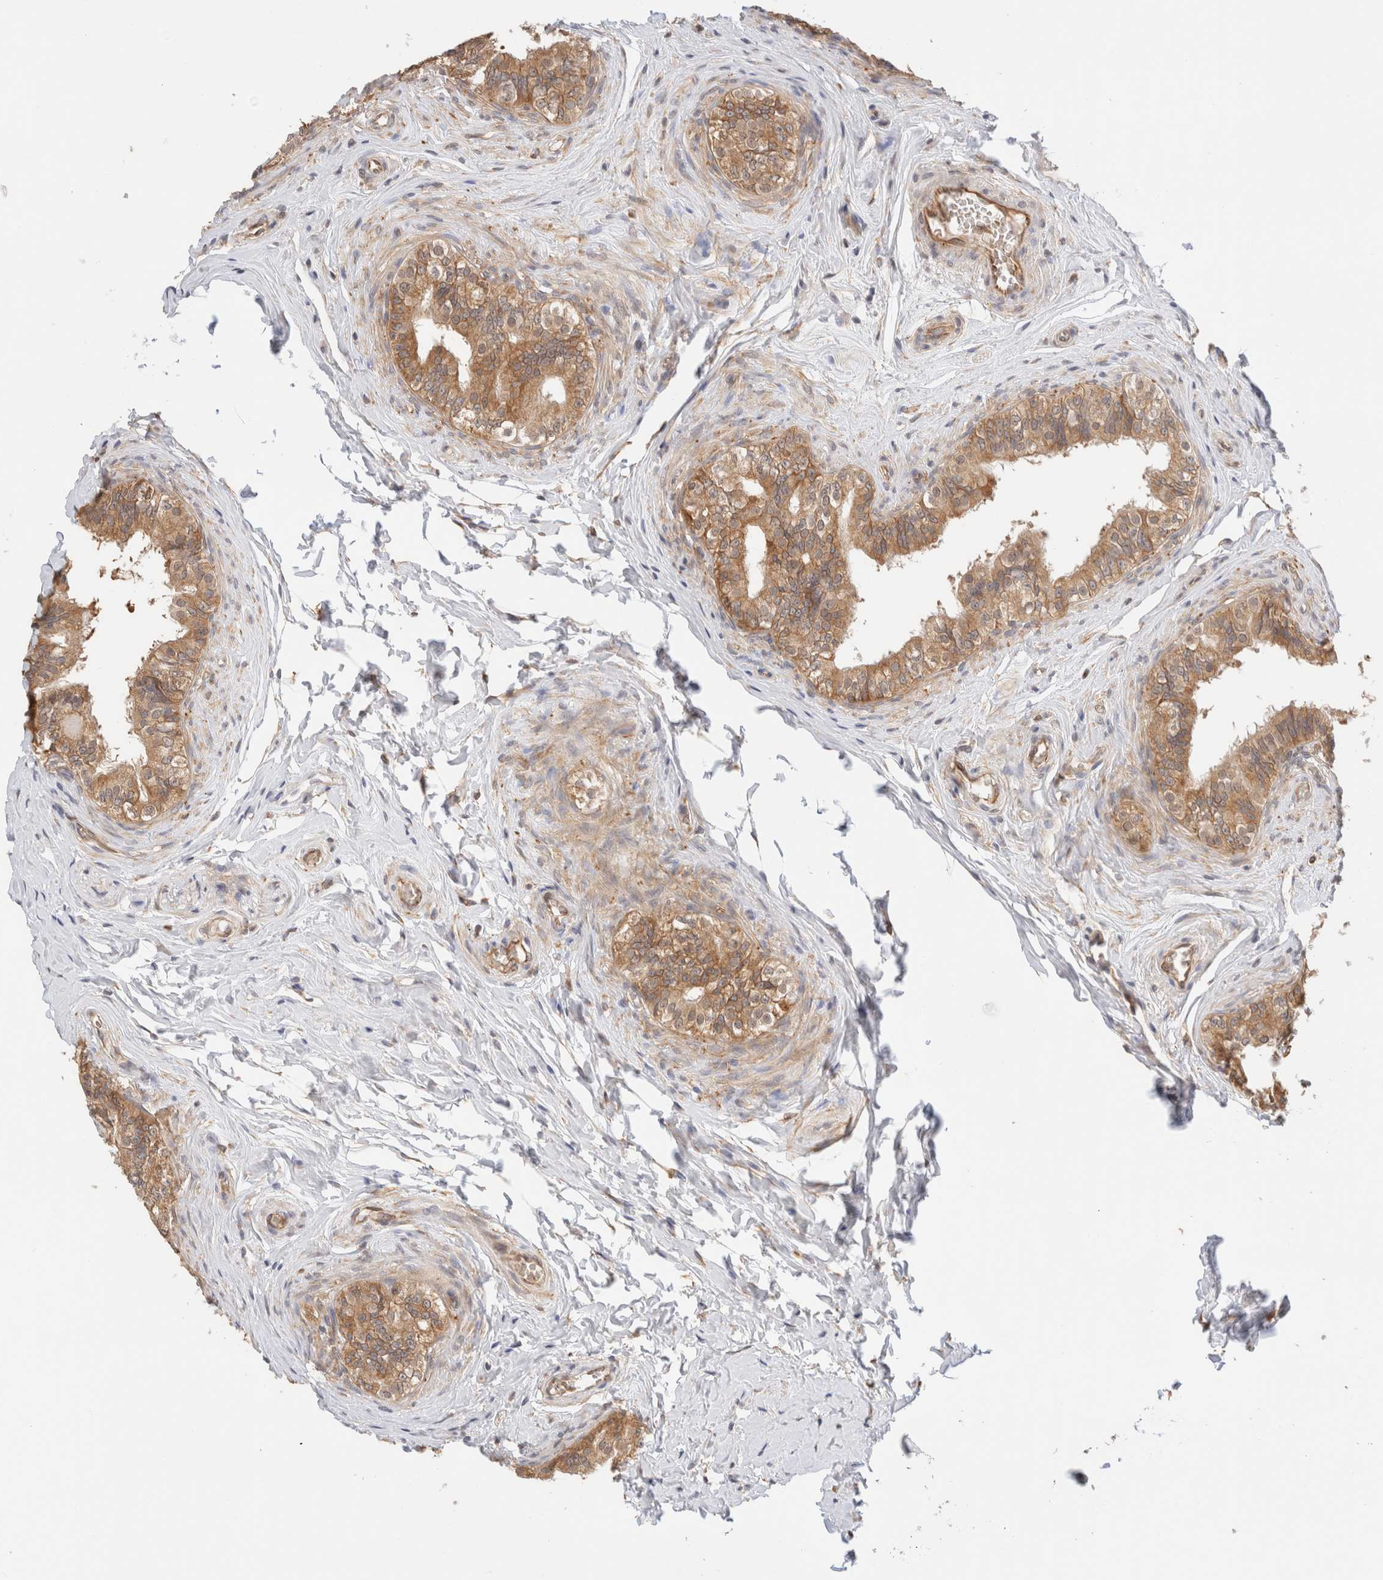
{"staining": {"intensity": "strong", "quantity": ">75%", "location": "cytoplasmic/membranous"}, "tissue": "epididymis", "cell_type": "Glandular cells", "image_type": "normal", "snomed": [{"axis": "morphology", "description": "Normal tissue, NOS"}, {"axis": "topography", "description": "Testis"}, {"axis": "topography", "description": "Epididymis"}], "caption": "Protein expression by immunohistochemistry (IHC) displays strong cytoplasmic/membranous staining in approximately >75% of glandular cells in normal epididymis.", "gene": "SYVN1", "patient": {"sex": "male", "age": 36}}